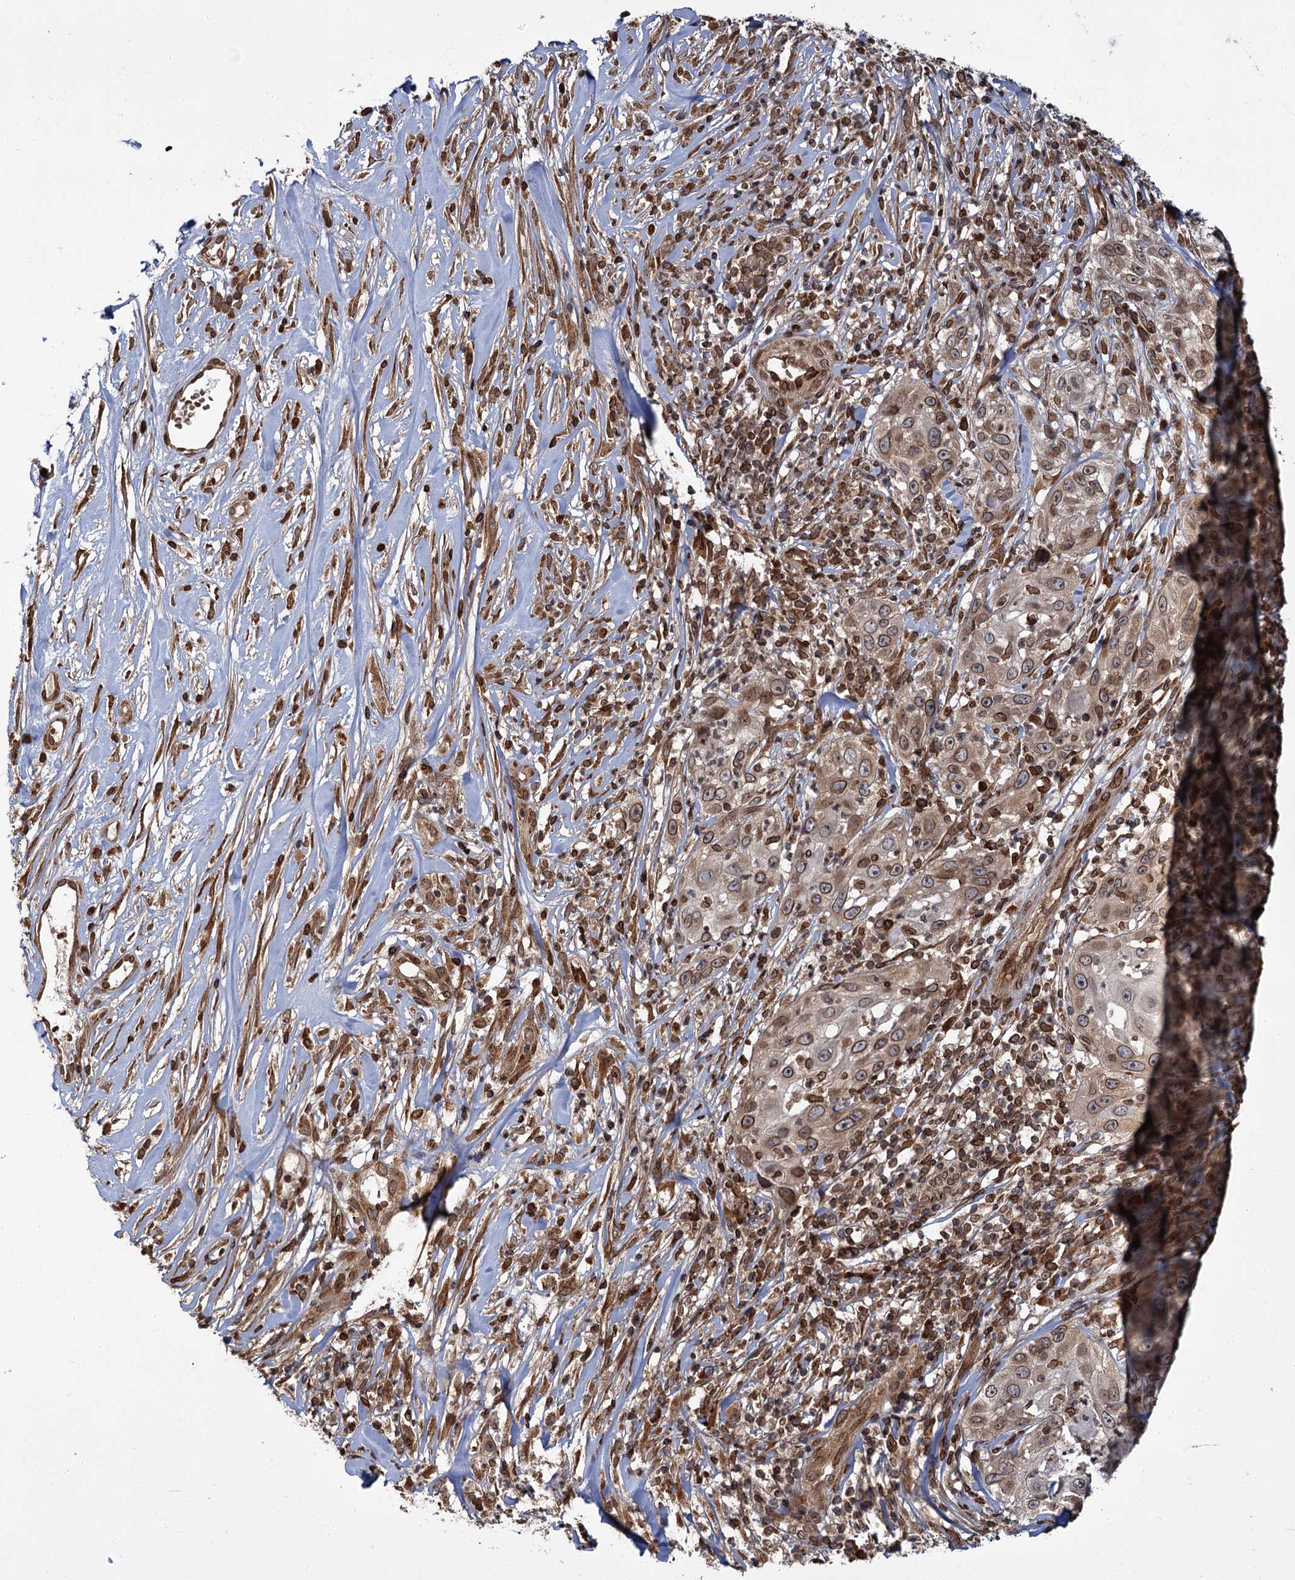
{"staining": {"intensity": "moderate", "quantity": ">75%", "location": "cytoplasmic/membranous,nuclear"}, "tissue": "skin cancer", "cell_type": "Tumor cells", "image_type": "cancer", "snomed": [{"axis": "morphology", "description": "Squamous cell carcinoma, NOS"}, {"axis": "topography", "description": "Skin"}], "caption": "Human skin cancer (squamous cell carcinoma) stained with a protein marker displays moderate staining in tumor cells.", "gene": "CFAP46", "patient": {"sex": "female", "age": 44}}